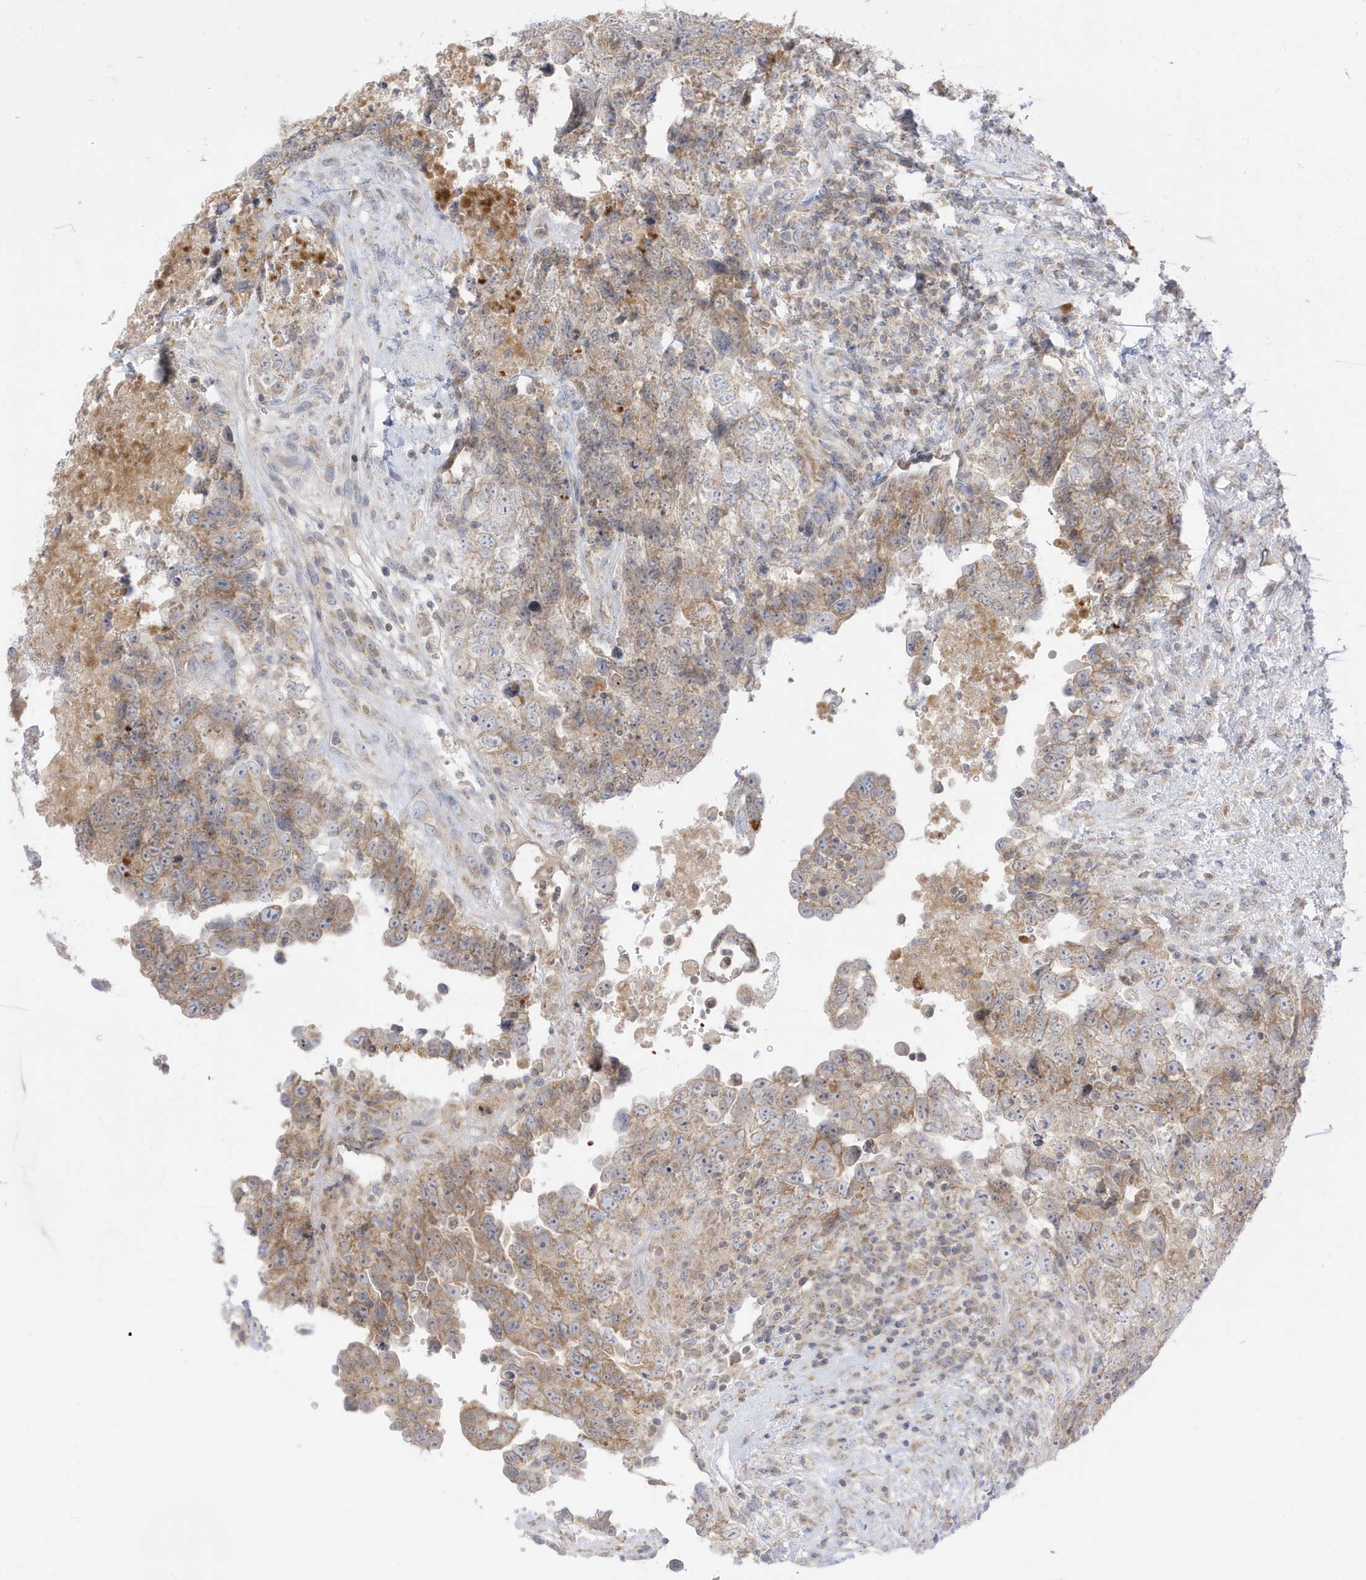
{"staining": {"intensity": "moderate", "quantity": ">75%", "location": "cytoplasmic/membranous"}, "tissue": "testis cancer", "cell_type": "Tumor cells", "image_type": "cancer", "snomed": [{"axis": "morphology", "description": "Carcinoma, Embryonal, NOS"}, {"axis": "topography", "description": "Testis"}], "caption": "Protein staining exhibits moderate cytoplasmic/membranous staining in approximately >75% of tumor cells in testis cancer.", "gene": "NPPC", "patient": {"sex": "male", "age": 37}}